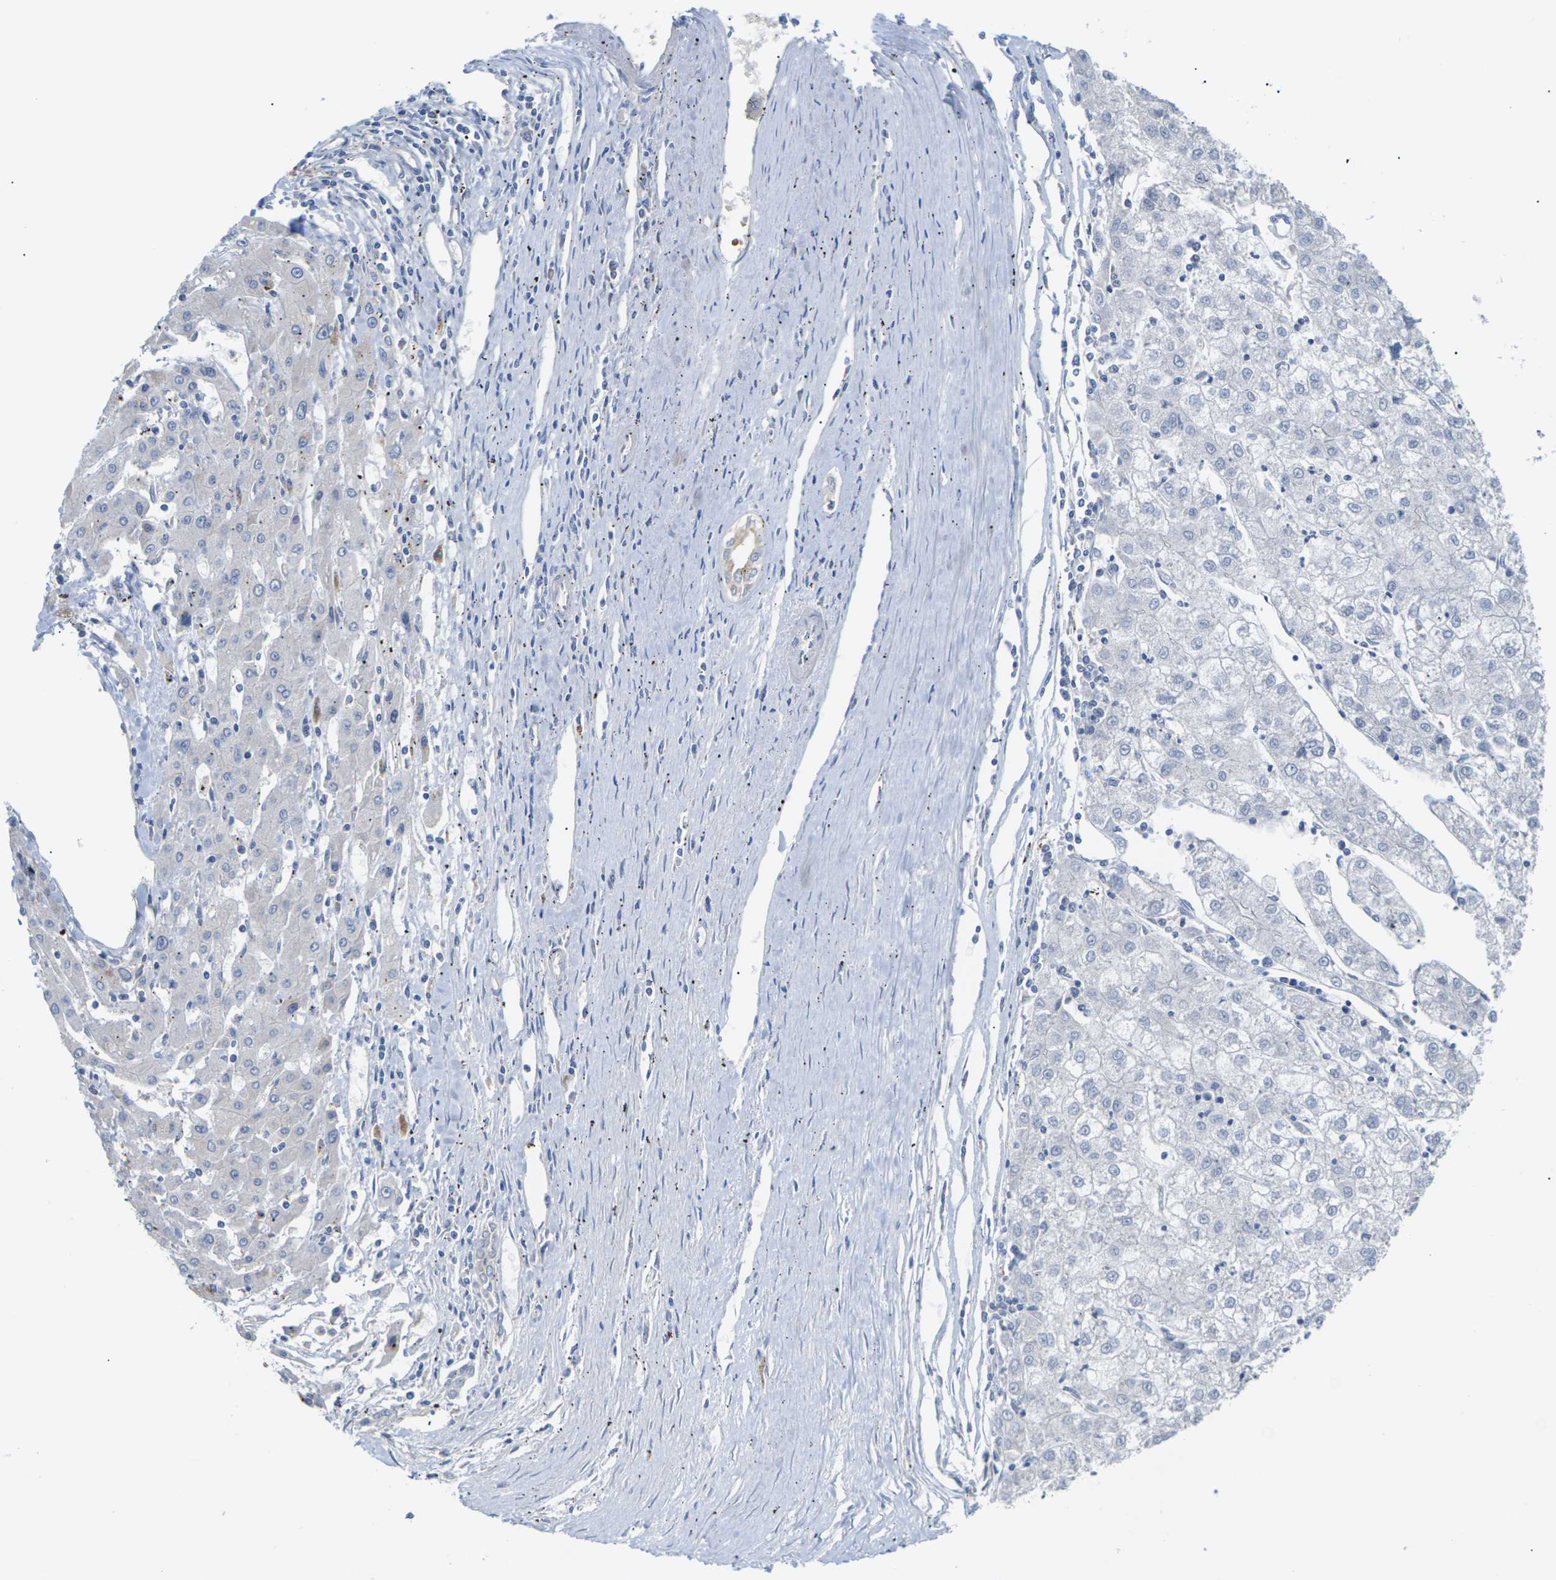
{"staining": {"intensity": "negative", "quantity": "none", "location": "none"}, "tissue": "liver cancer", "cell_type": "Tumor cells", "image_type": "cancer", "snomed": [{"axis": "morphology", "description": "Carcinoma, Hepatocellular, NOS"}, {"axis": "topography", "description": "Liver"}], "caption": "High power microscopy photomicrograph of an IHC photomicrograph of liver cancer (hepatocellular carcinoma), revealing no significant expression in tumor cells.", "gene": "TMCO4", "patient": {"sex": "male", "age": 72}}